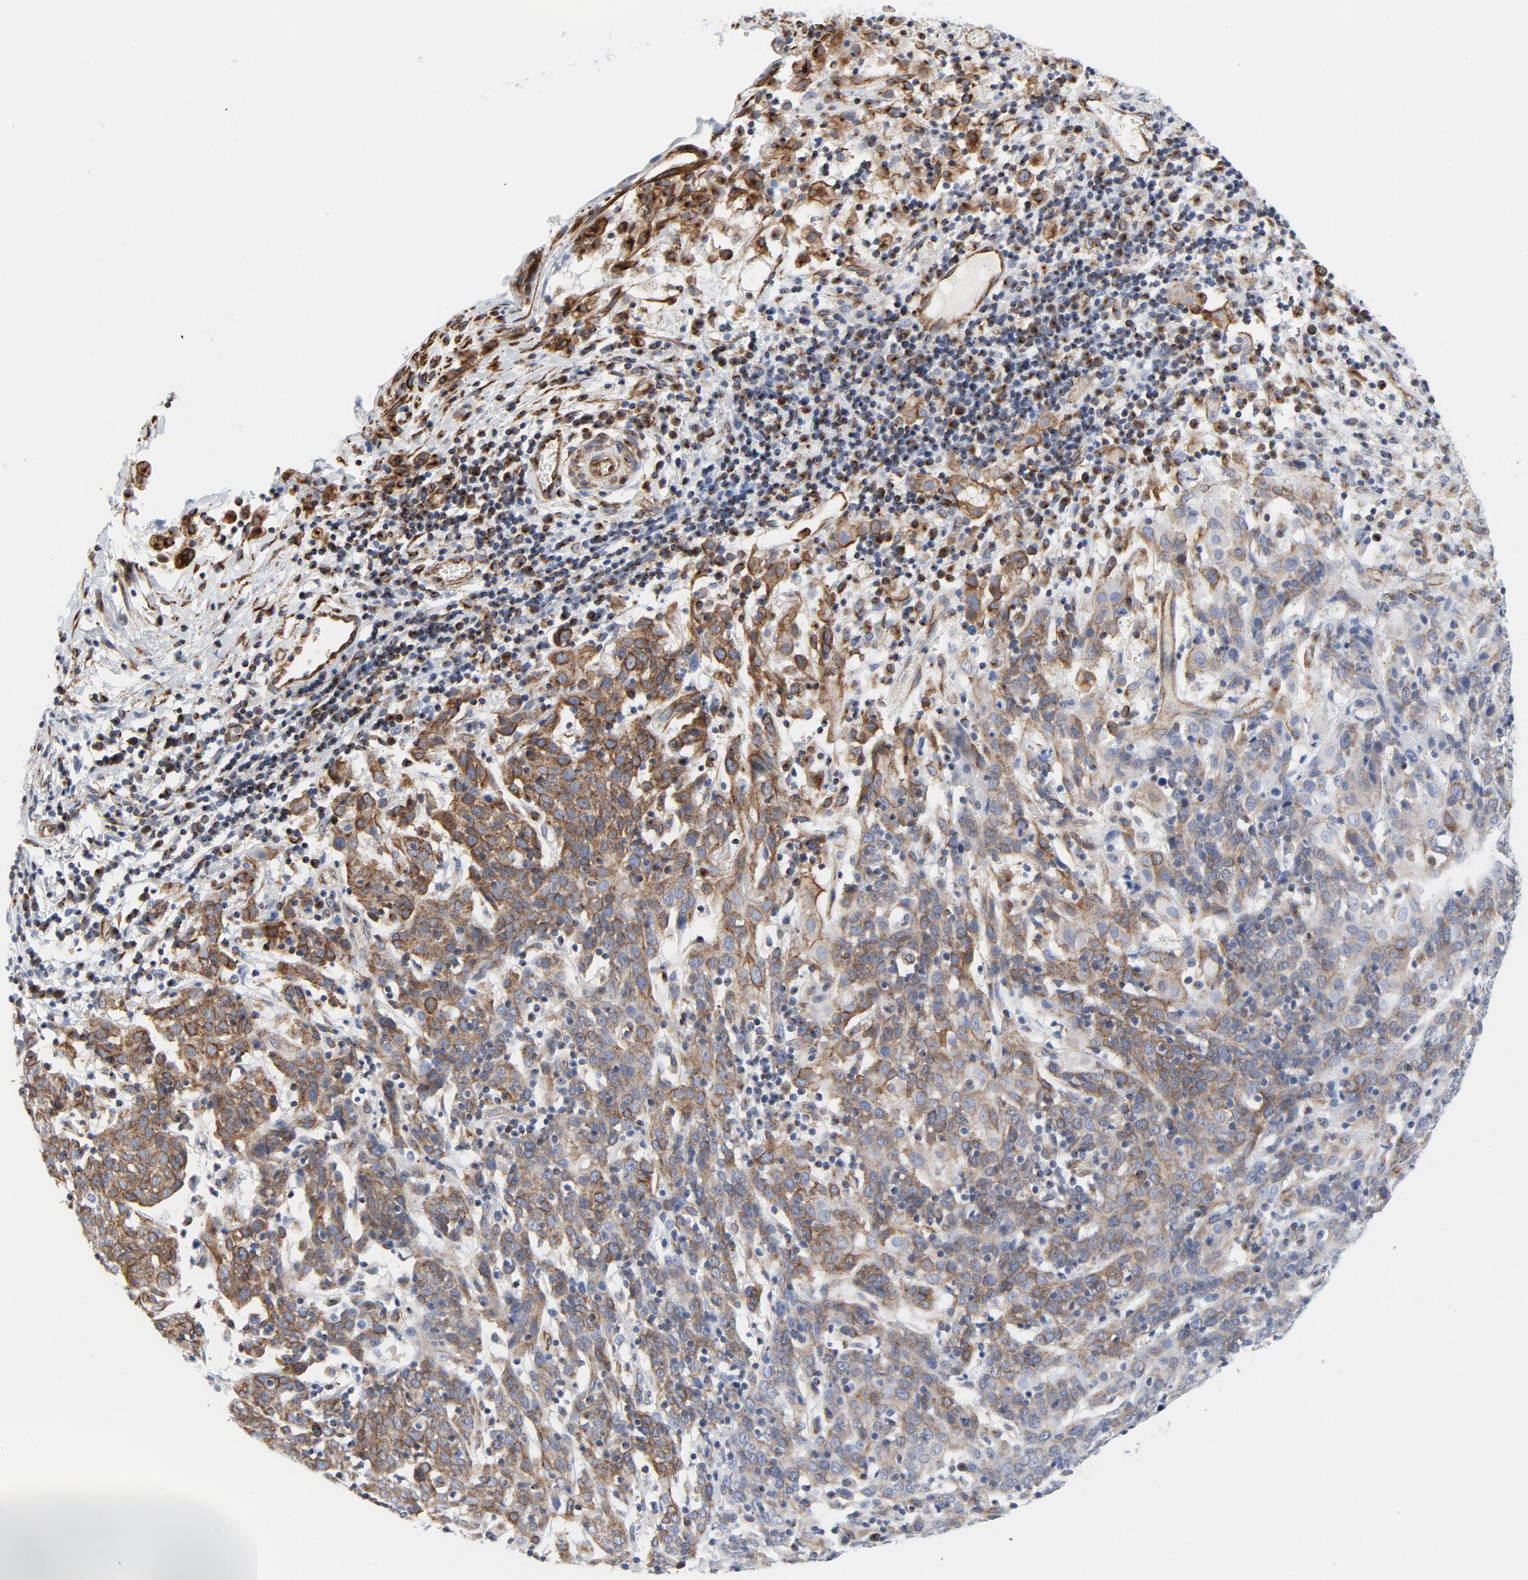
{"staining": {"intensity": "moderate", "quantity": "25%-75%", "location": "cytoplasmic/membranous"}, "tissue": "cervical cancer", "cell_type": "Tumor cells", "image_type": "cancer", "snomed": [{"axis": "morphology", "description": "Normal tissue, NOS"}, {"axis": "morphology", "description": "Squamous cell carcinoma, NOS"}, {"axis": "topography", "description": "Cervix"}], "caption": "Immunohistochemistry (IHC) staining of squamous cell carcinoma (cervical), which displays medium levels of moderate cytoplasmic/membranous expression in approximately 25%-75% of tumor cells indicating moderate cytoplasmic/membranous protein expression. The staining was performed using DAB (3,3'-diaminobenzidine) (brown) for protein detection and nuclei were counterstained in hematoxylin (blue).", "gene": "TUBB1", "patient": {"sex": "female", "age": 67}}